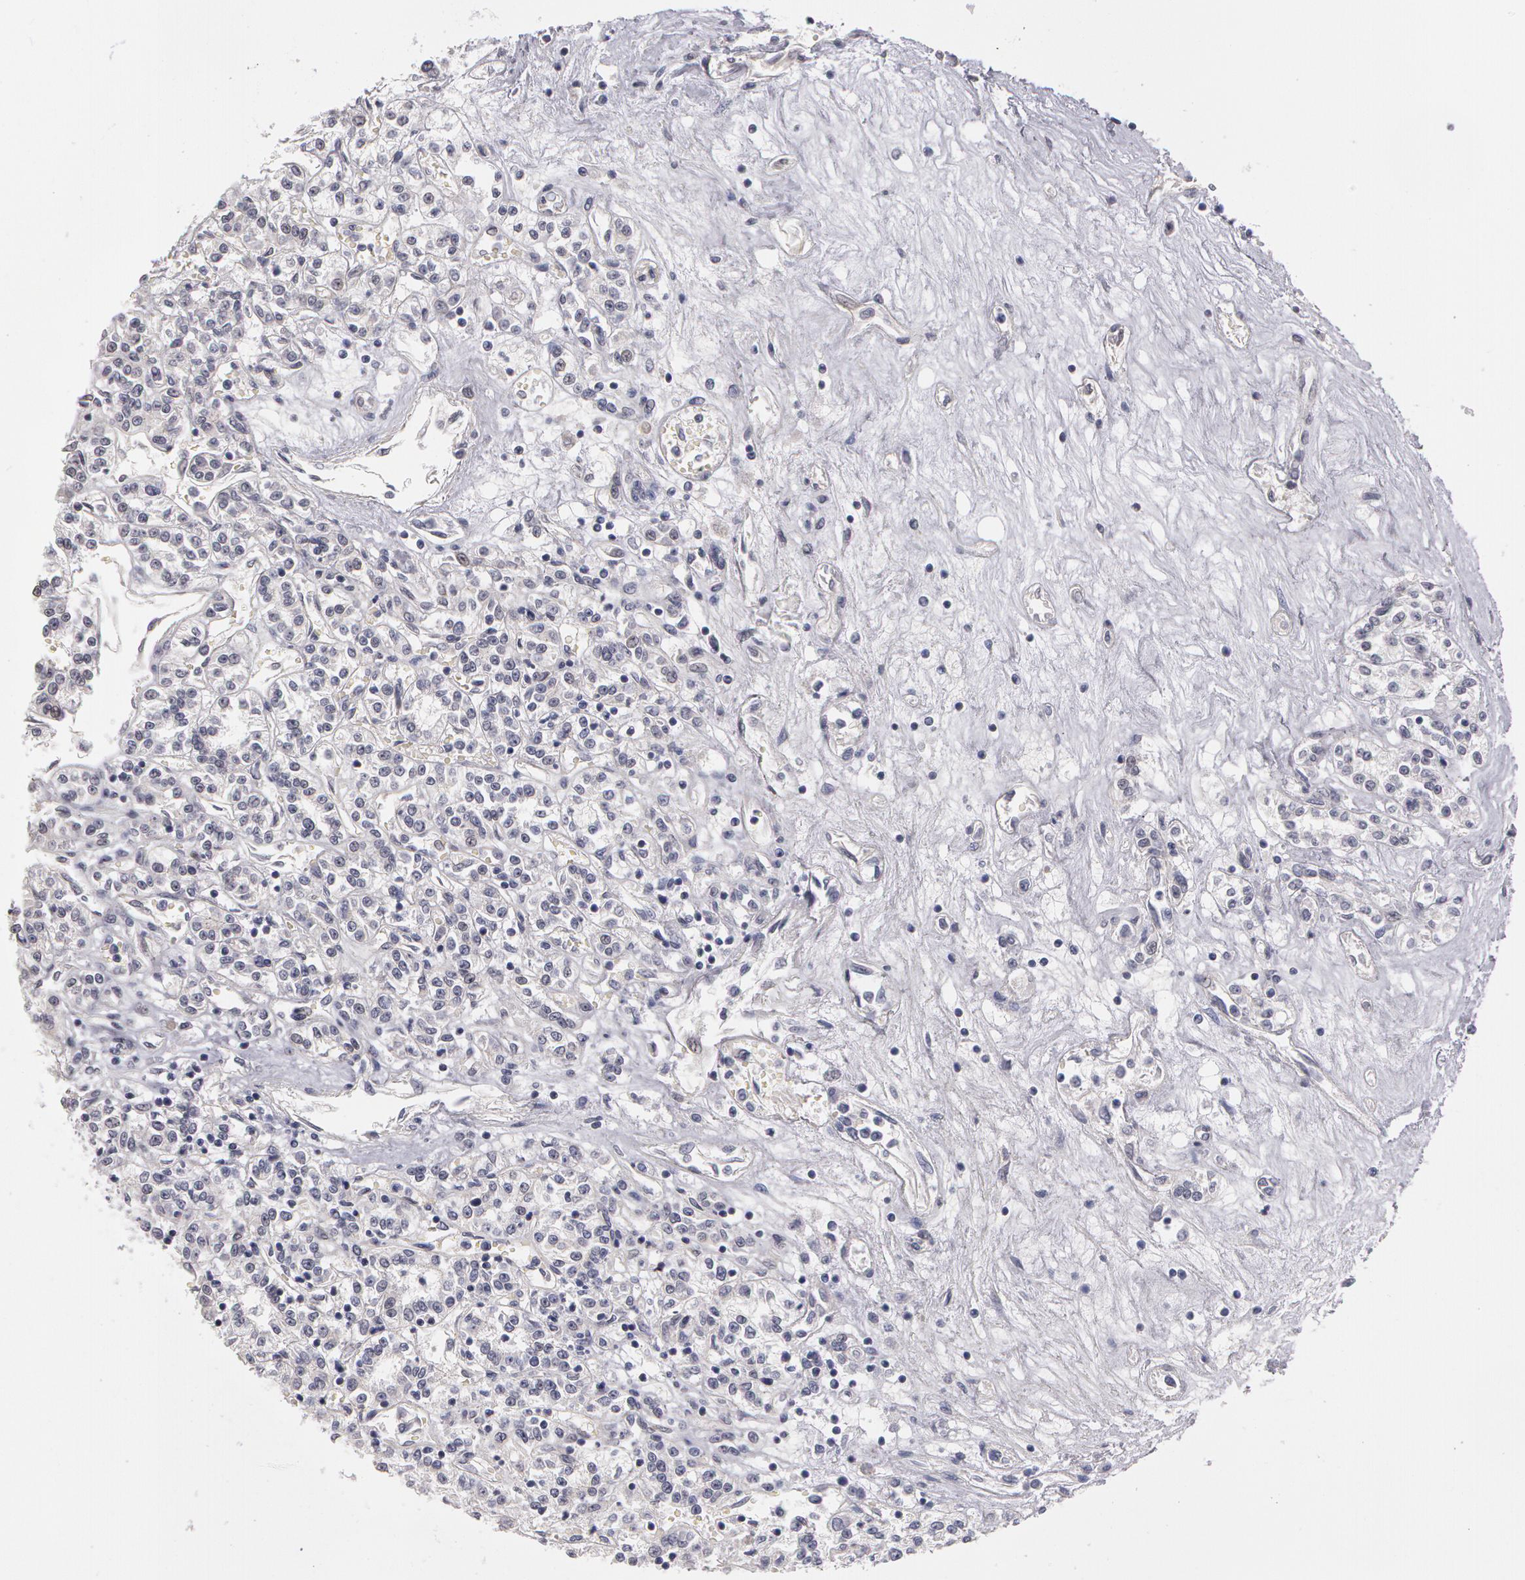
{"staining": {"intensity": "negative", "quantity": "none", "location": "none"}, "tissue": "renal cancer", "cell_type": "Tumor cells", "image_type": "cancer", "snomed": [{"axis": "morphology", "description": "Adenocarcinoma, NOS"}, {"axis": "topography", "description": "Kidney"}], "caption": "Tumor cells are negative for brown protein staining in renal cancer.", "gene": "PRICKLE1", "patient": {"sex": "female", "age": 76}}